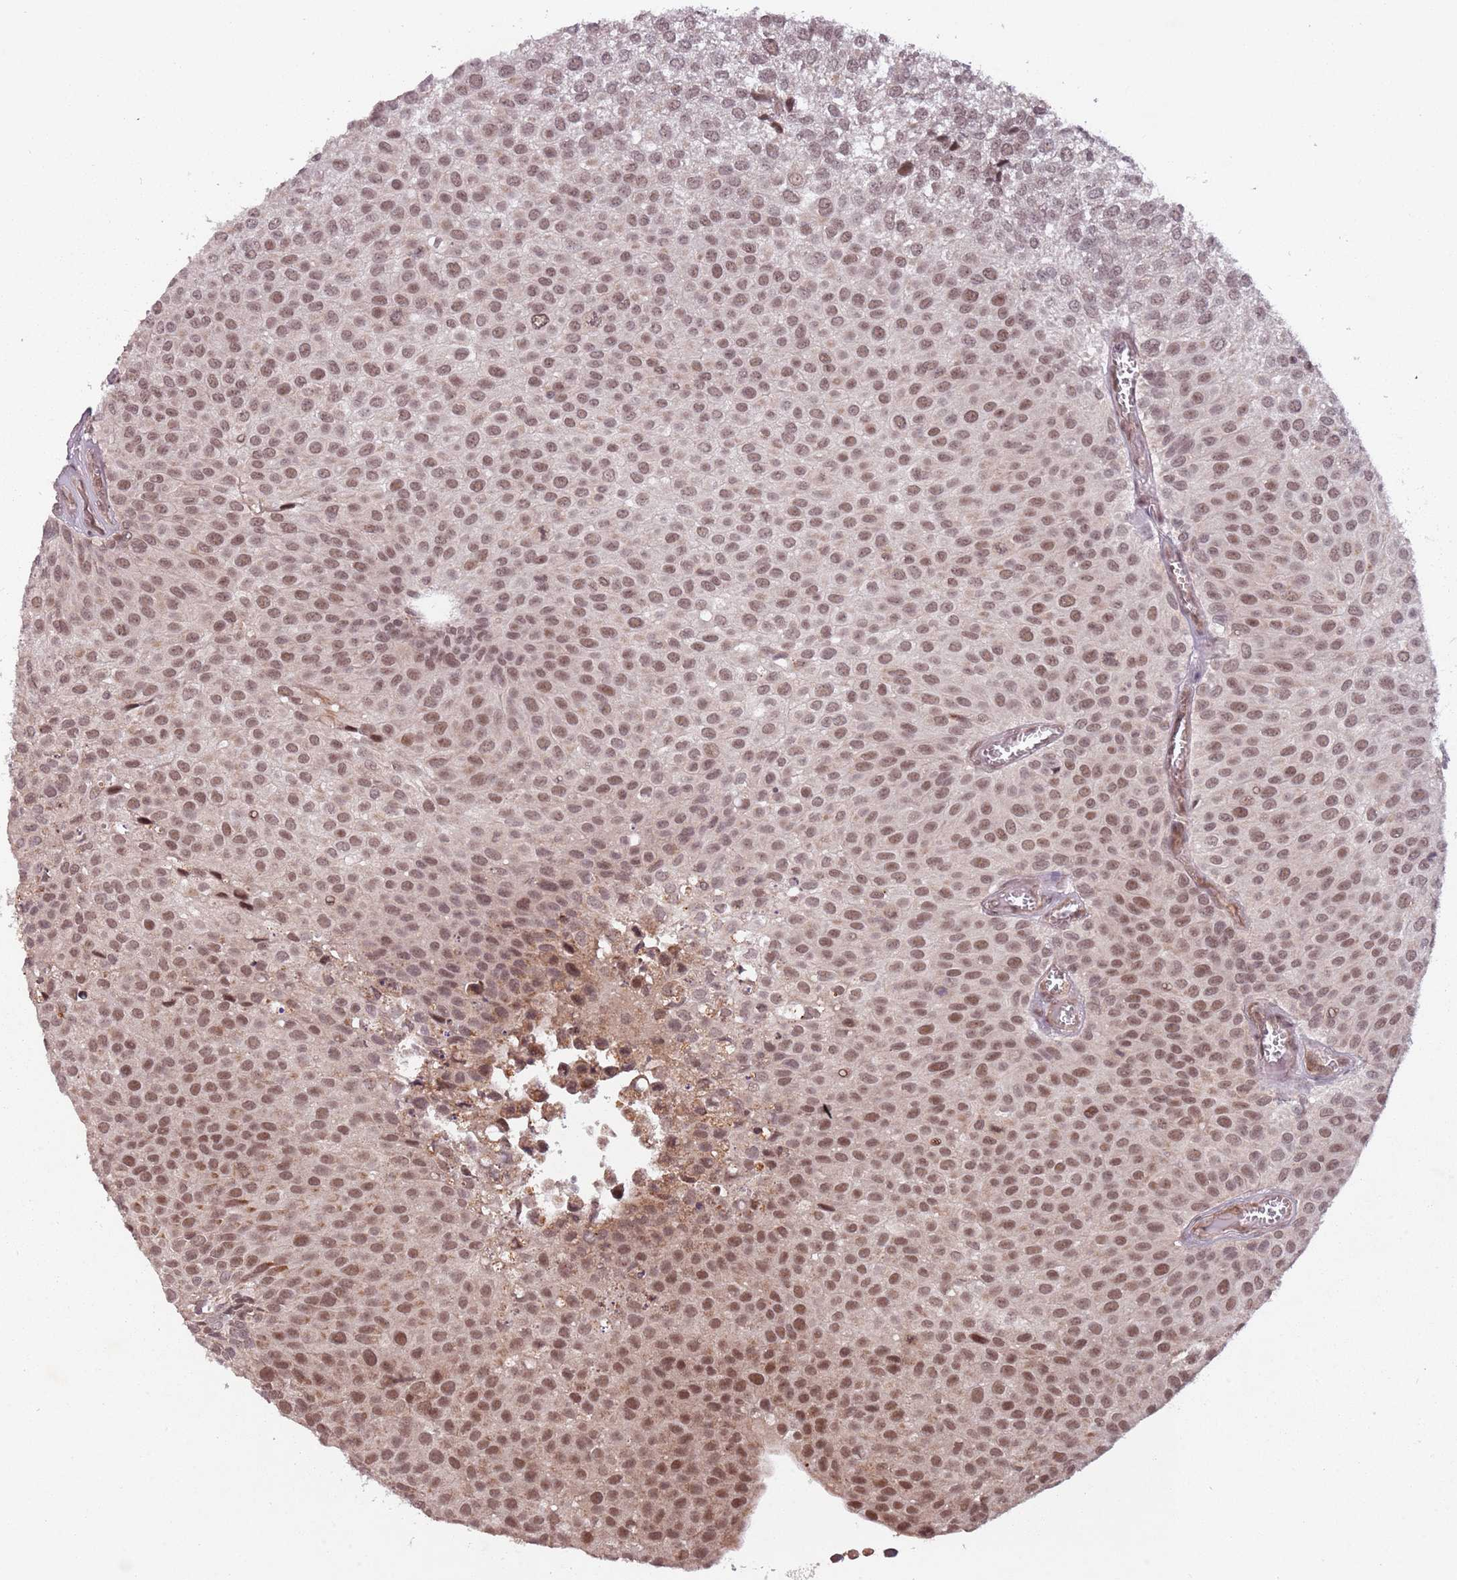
{"staining": {"intensity": "moderate", "quantity": ">75%", "location": "nuclear"}, "tissue": "urothelial cancer", "cell_type": "Tumor cells", "image_type": "cancer", "snomed": [{"axis": "morphology", "description": "Urothelial carcinoma, Low grade"}, {"axis": "topography", "description": "Urinary bladder"}], "caption": "Immunohistochemistry (IHC) (DAB) staining of human low-grade urothelial carcinoma reveals moderate nuclear protein positivity in about >75% of tumor cells.", "gene": "SUDS3", "patient": {"sex": "male", "age": 88}}